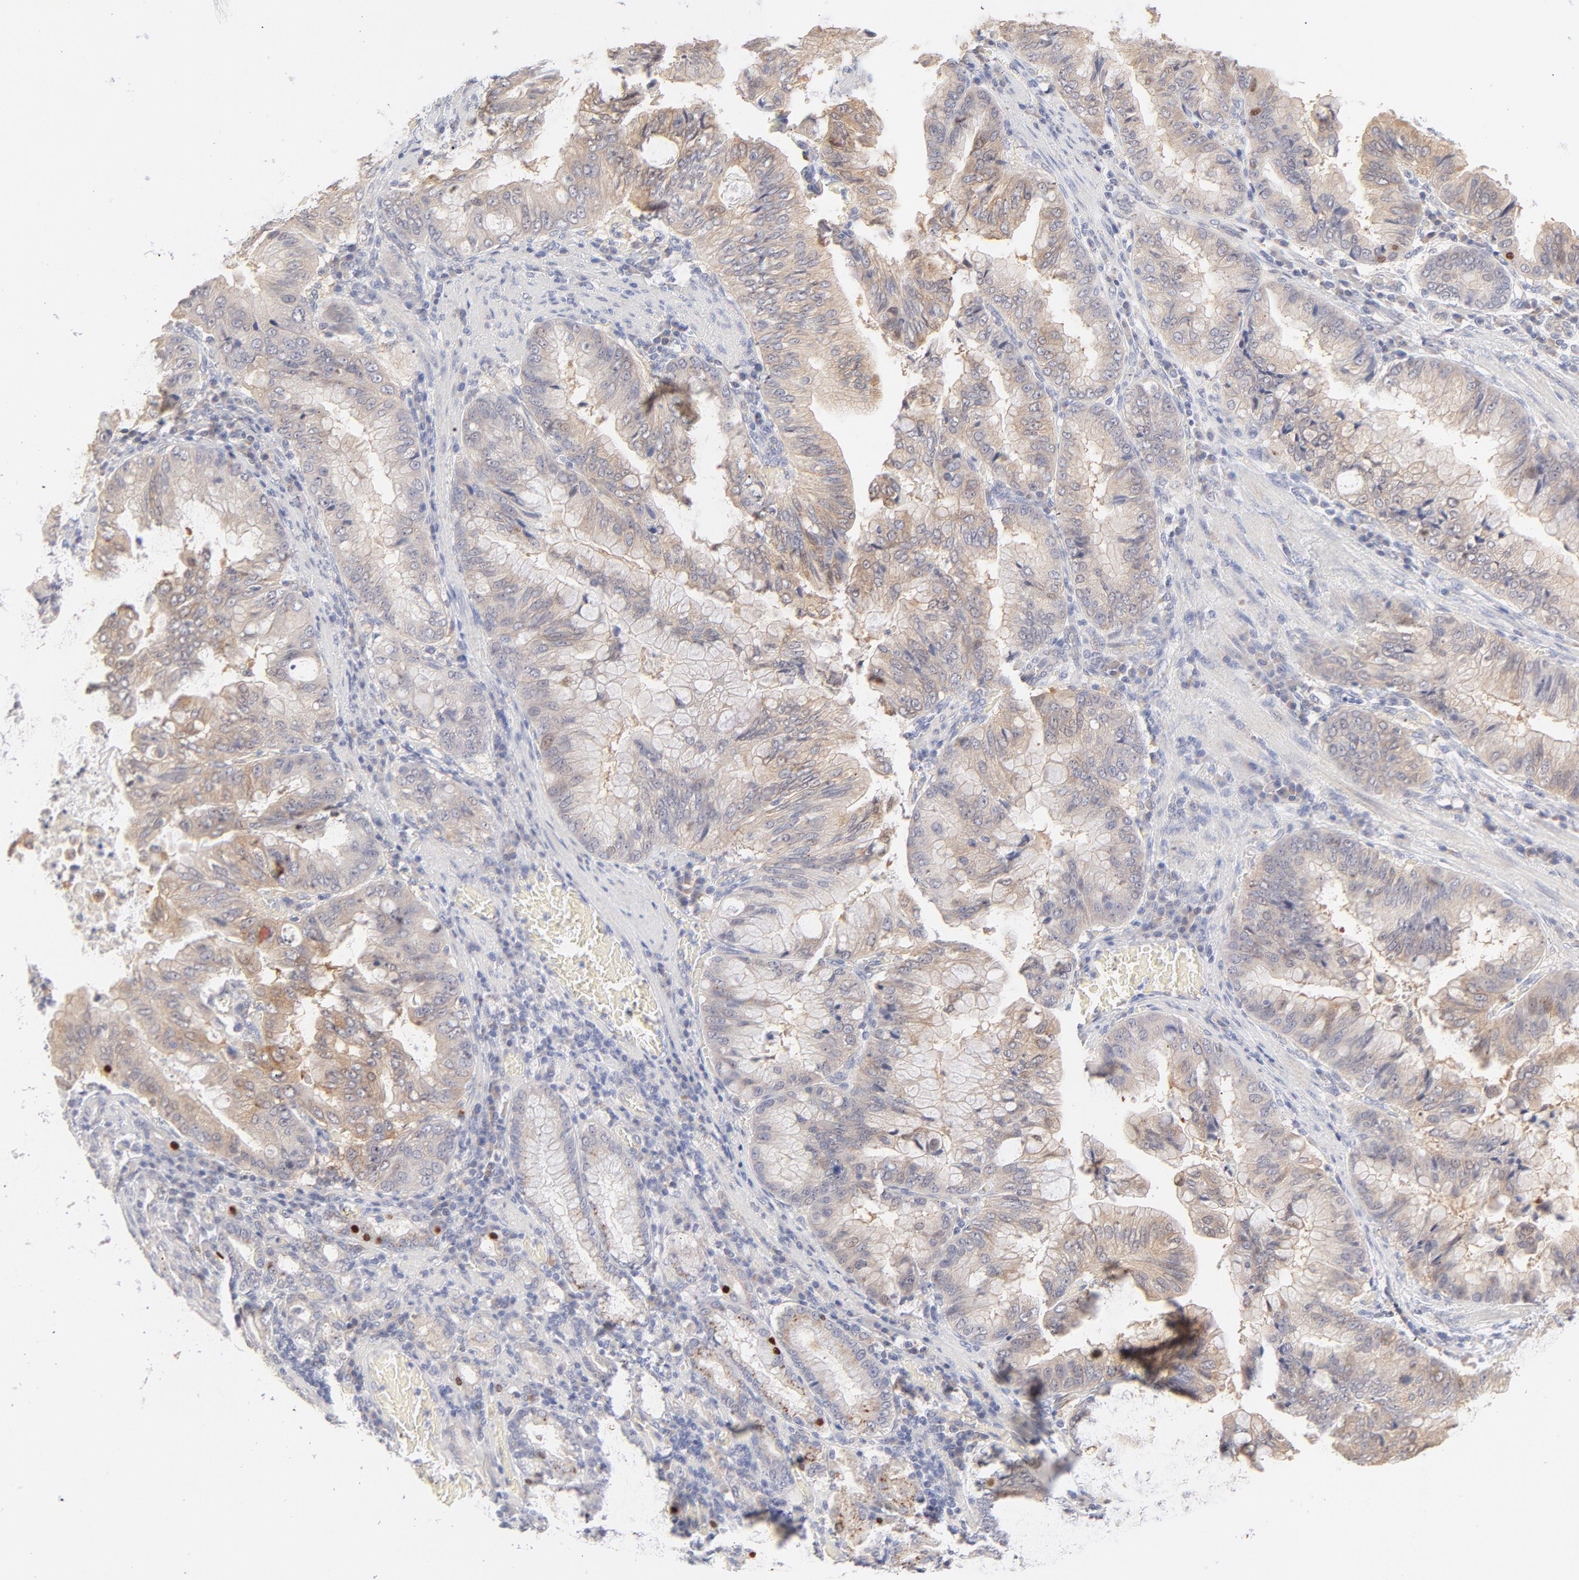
{"staining": {"intensity": "moderate", "quantity": "25%-75%", "location": "cytoplasmic/membranous"}, "tissue": "stomach cancer", "cell_type": "Tumor cells", "image_type": "cancer", "snomed": [{"axis": "morphology", "description": "Adenocarcinoma, NOS"}, {"axis": "topography", "description": "Stomach, upper"}], "caption": "Immunohistochemical staining of human stomach cancer (adenocarcinoma) demonstrates moderate cytoplasmic/membranous protein expression in approximately 25%-75% of tumor cells.", "gene": "NKX2-2", "patient": {"sex": "male", "age": 80}}